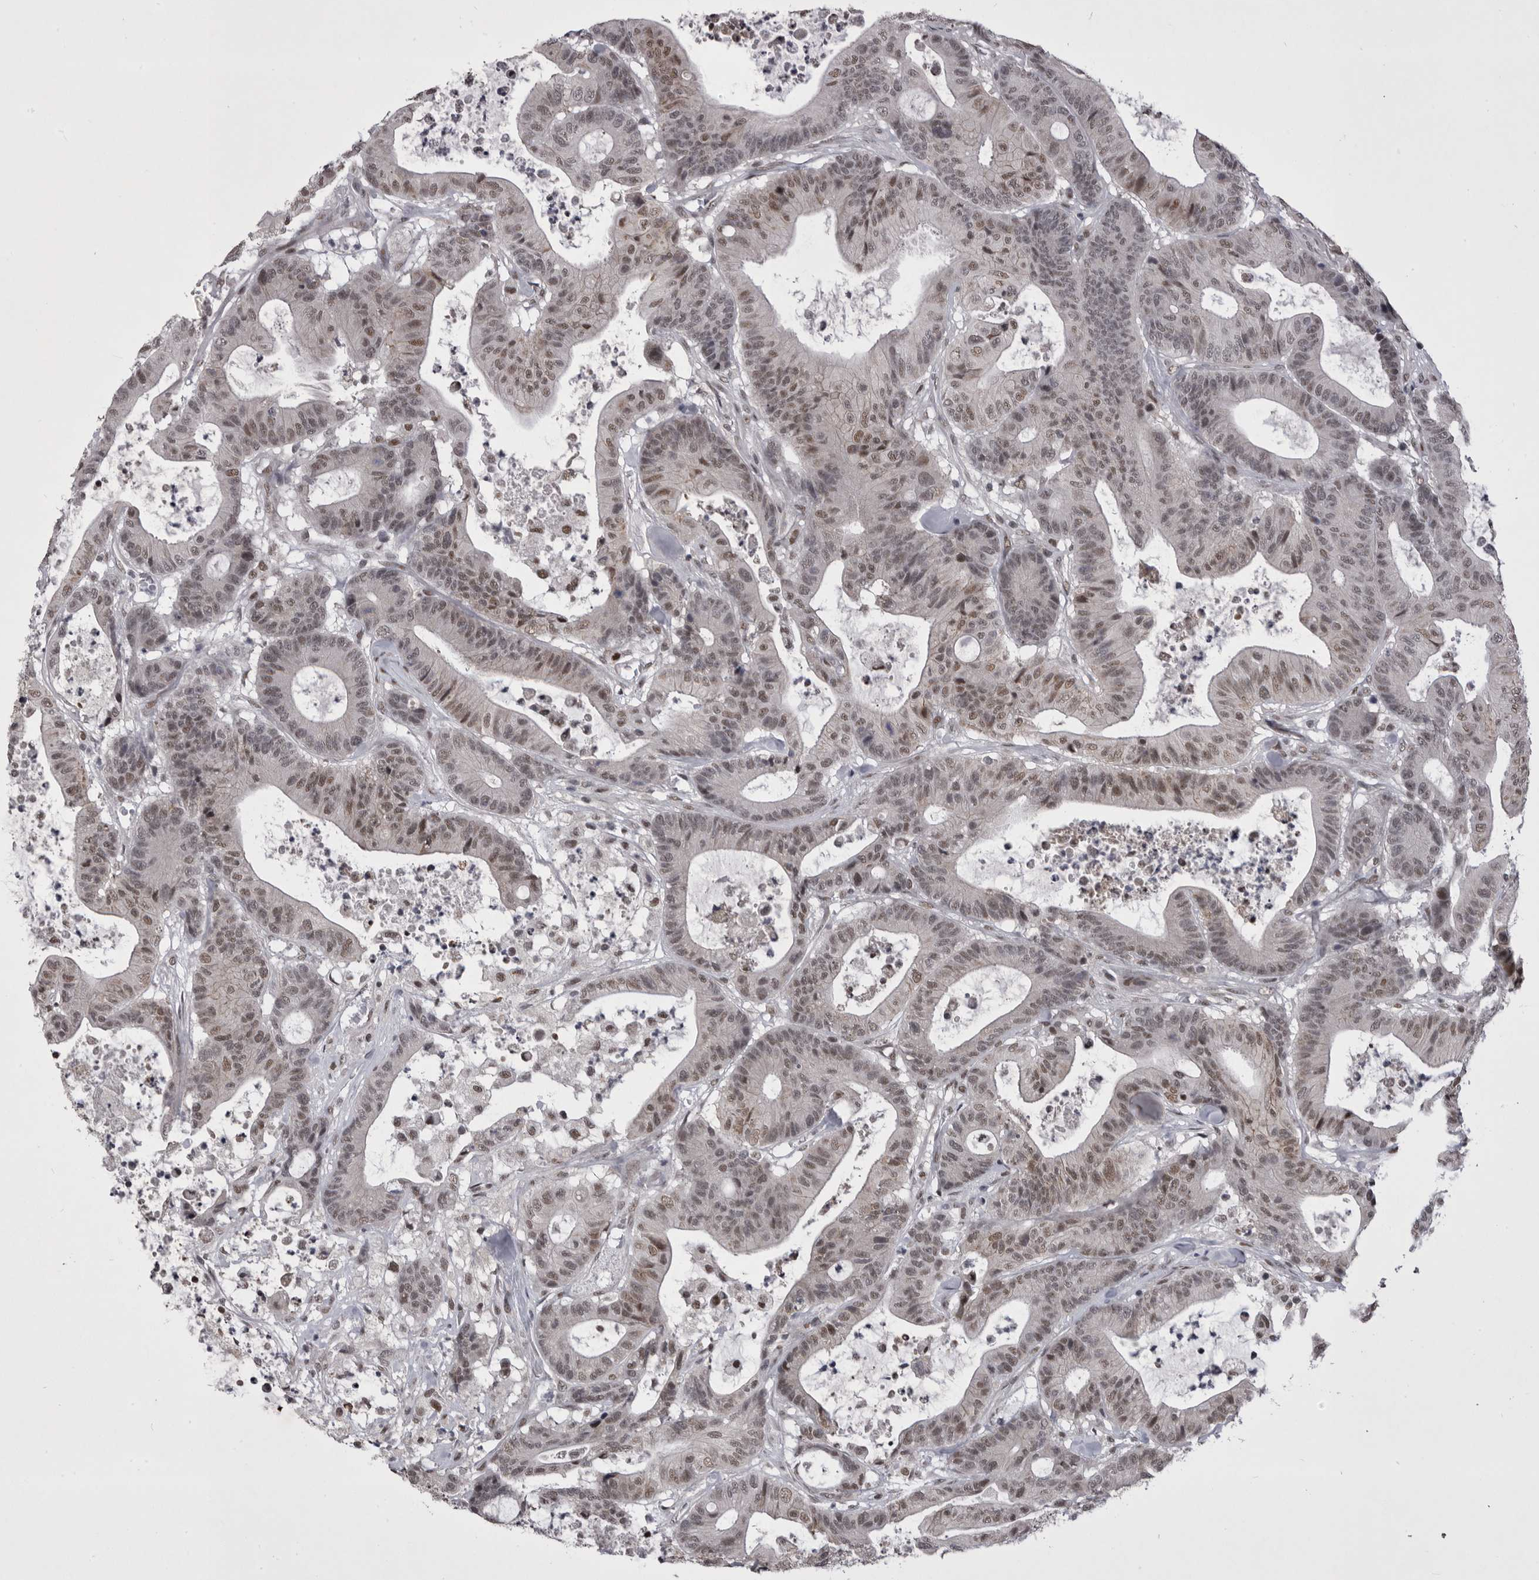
{"staining": {"intensity": "weak", "quantity": "25%-75%", "location": "nuclear"}, "tissue": "colorectal cancer", "cell_type": "Tumor cells", "image_type": "cancer", "snomed": [{"axis": "morphology", "description": "Adenocarcinoma, NOS"}, {"axis": "topography", "description": "Colon"}], "caption": "A histopathology image of colorectal cancer (adenocarcinoma) stained for a protein demonstrates weak nuclear brown staining in tumor cells.", "gene": "PRPF3", "patient": {"sex": "female", "age": 84}}